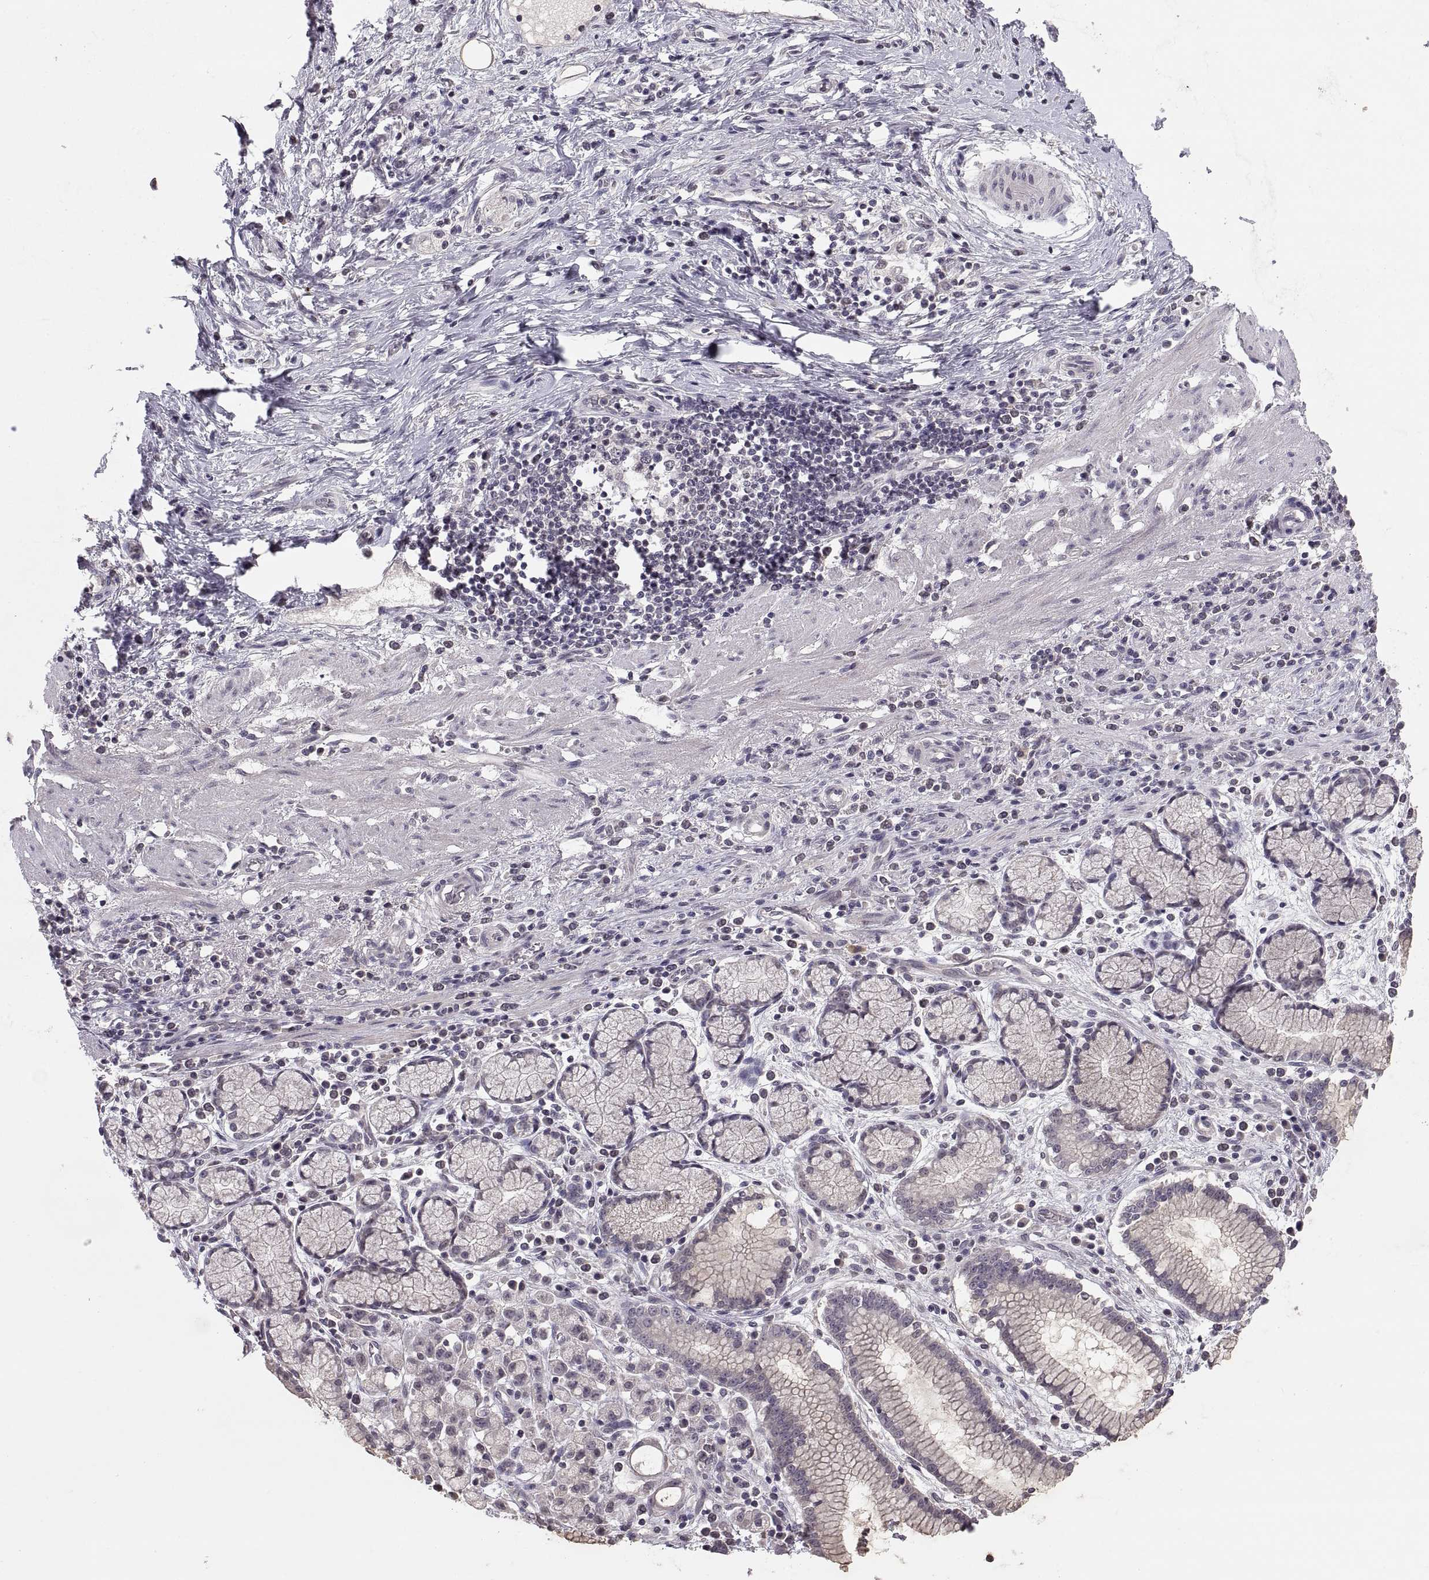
{"staining": {"intensity": "negative", "quantity": "none", "location": "none"}, "tissue": "stomach cancer", "cell_type": "Tumor cells", "image_type": "cancer", "snomed": [{"axis": "morphology", "description": "Adenocarcinoma, NOS"}, {"axis": "topography", "description": "Stomach"}], "caption": "Stomach adenocarcinoma was stained to show a protein in brown. There is no significant staining in tumor cells.", "gene": "PAX2", "patient": {"sex": "male", "age": 58}}